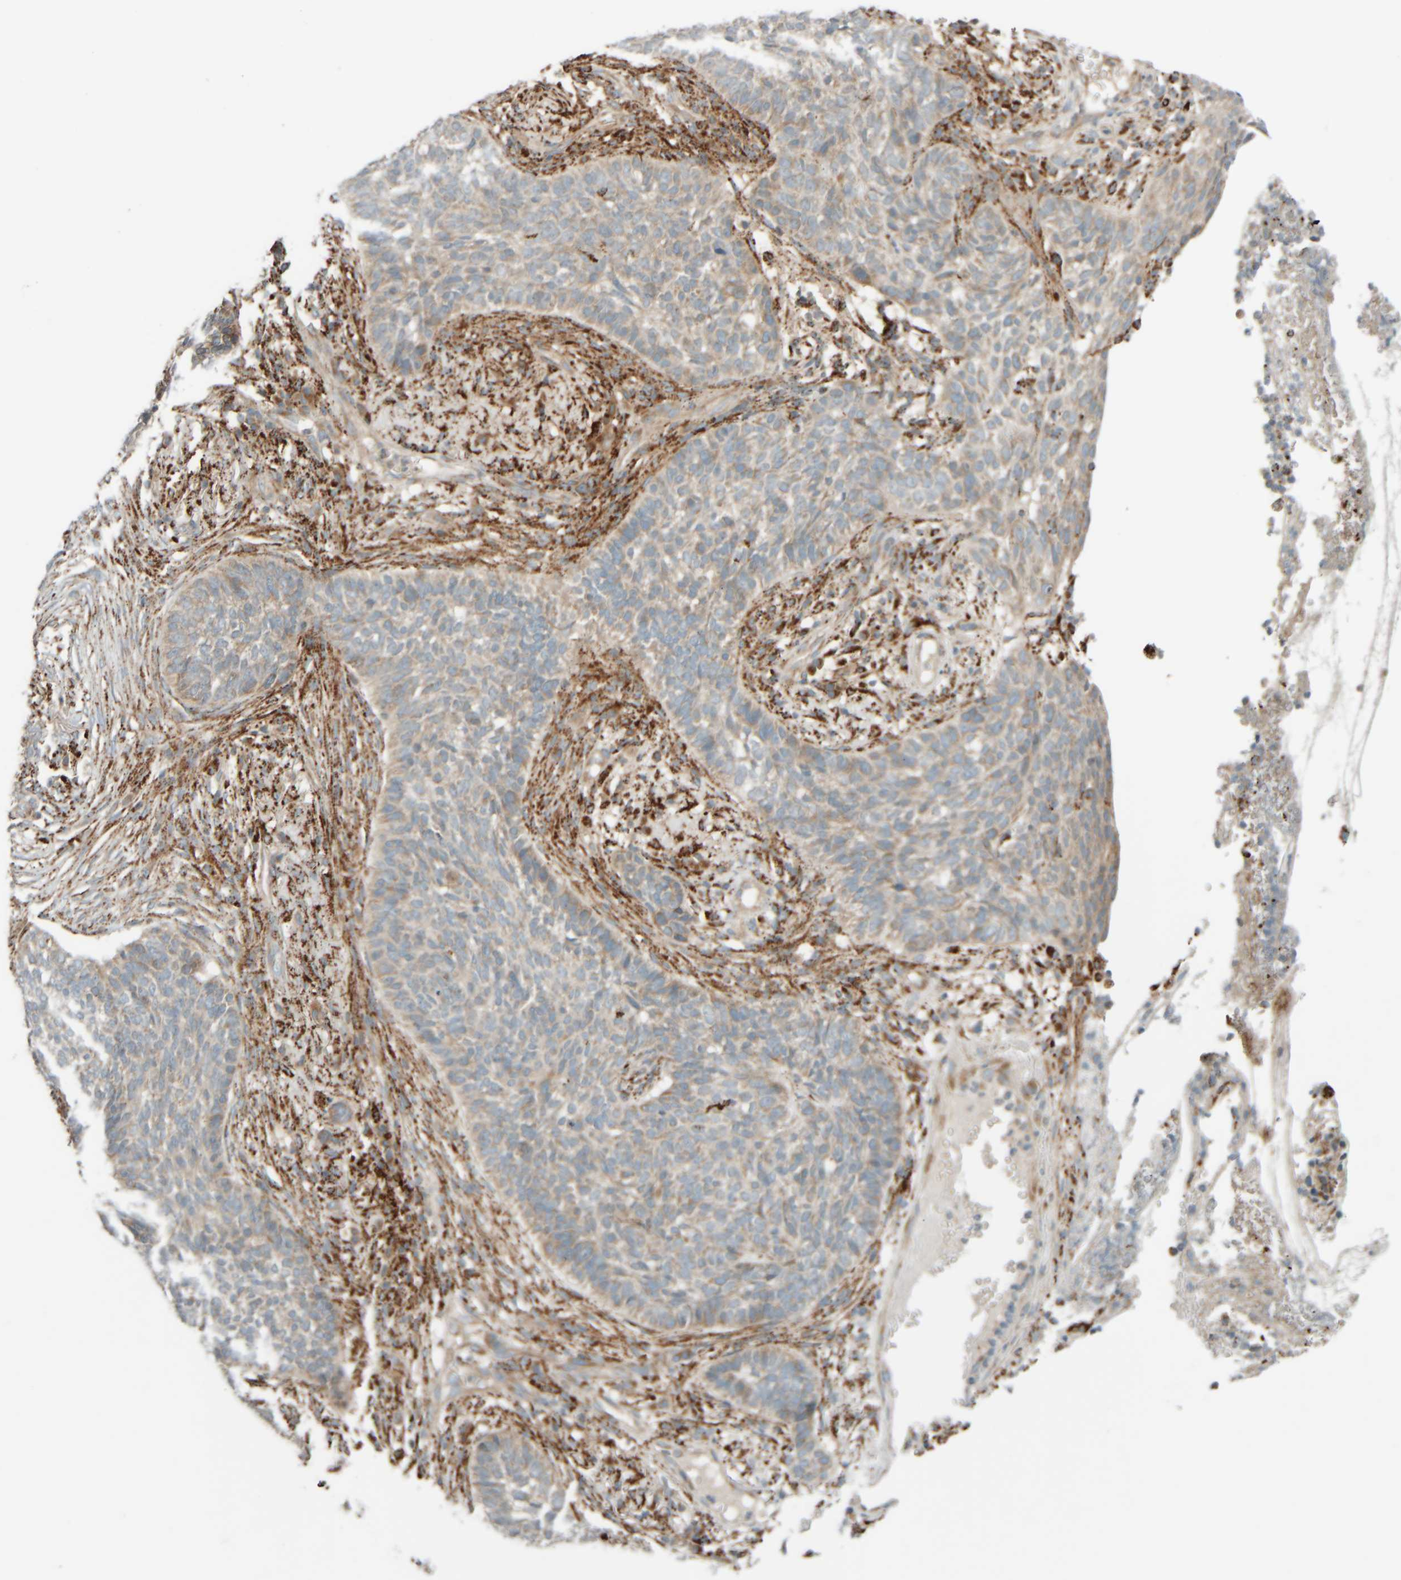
{"staining": {"intensity": "weak", "quantity": "25%-75%", "location": "cytoplasmic/membranous"}, "tissue": "skin cancer", "cell_type": "Tumor cells", "image_type": "cancer", "snomed": [{"axis": "morphology", "description": "Basal cell carcinoma"}, {"axis": "topography", "description": "Skin"}], "caption": "Protein positivity by IHC displays weak cytoplasmic/membranous staining in approximately 25%-75% of tumor cells in skin cancer. (Brightfield microscopy of DAB IHC at high magnification).", "gene": "SPAG5", "patient": {"sex": "male", "age": 85}}